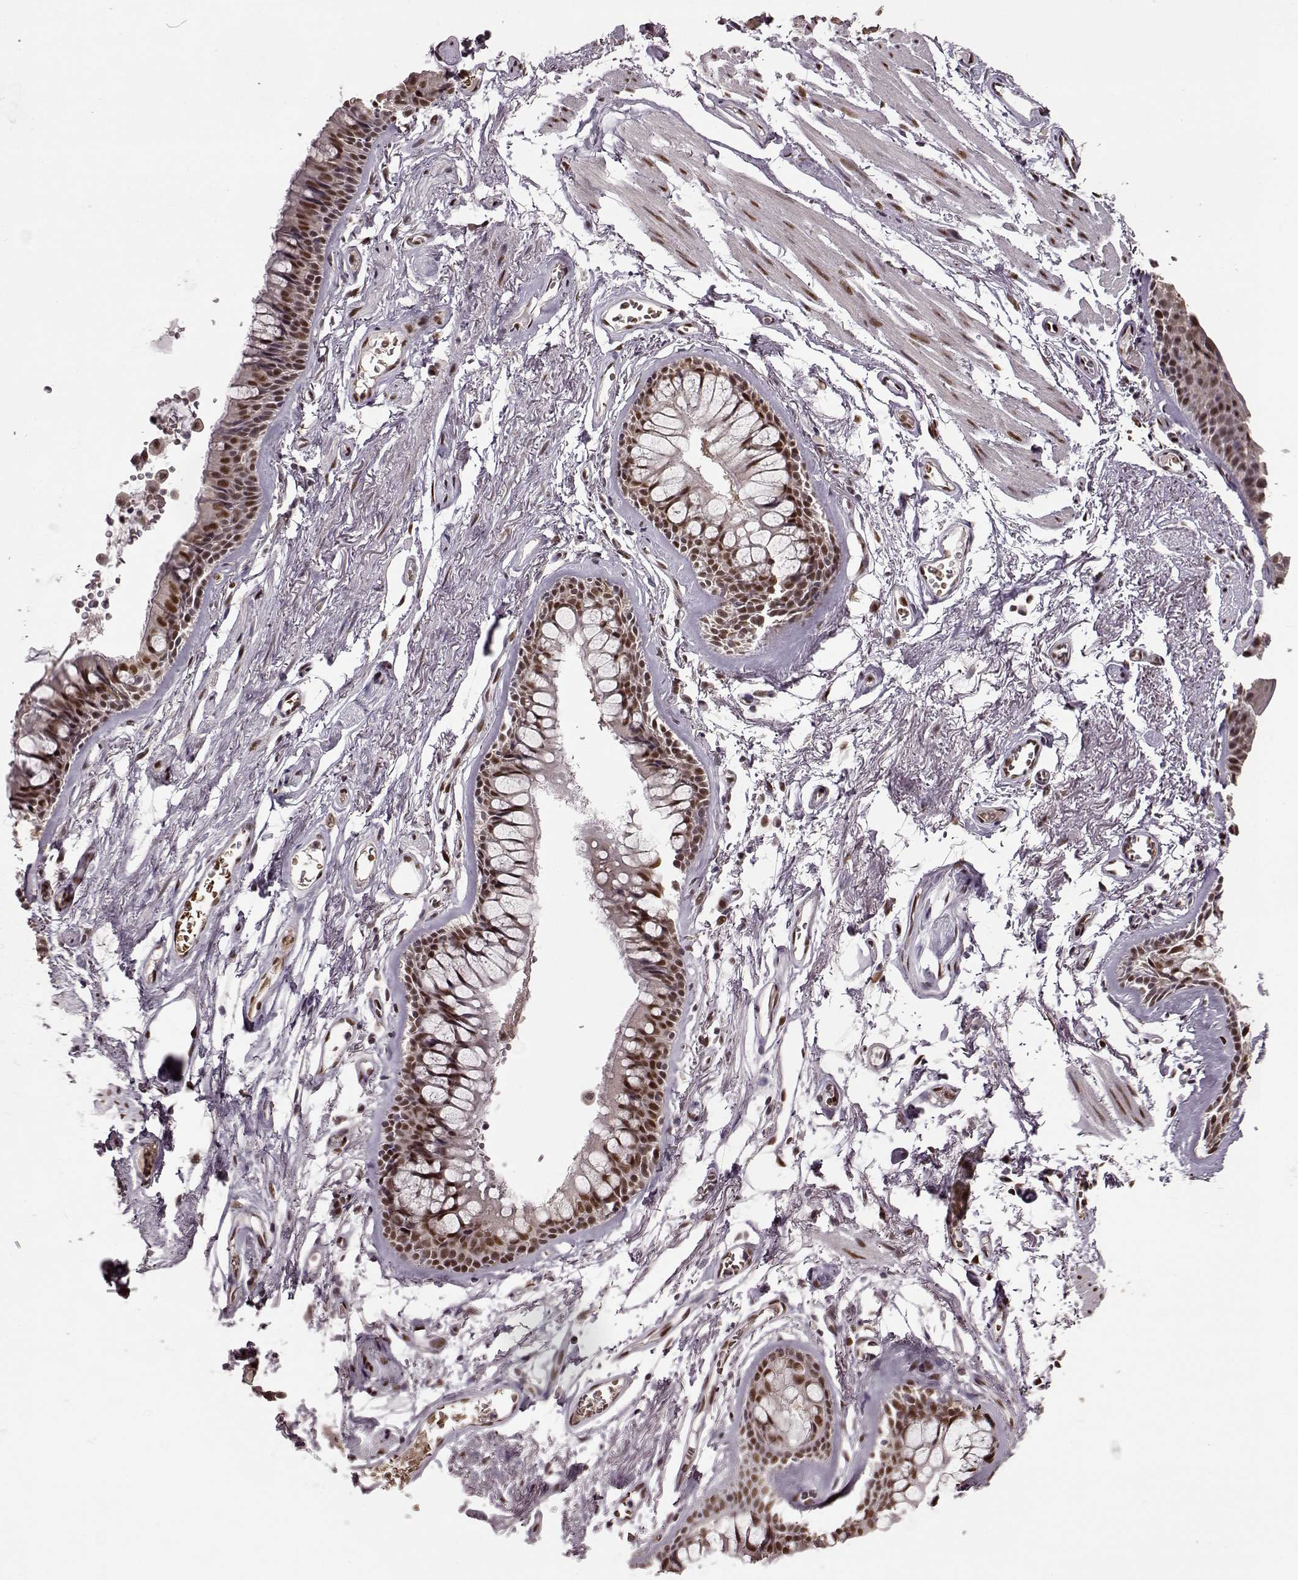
{"staining": {"intensity": "weak", "quantity": "25%-75%", "location": "nuclear"}, "tissue": "adipose tissue", "cell_type": "Adipocytes", "image_type": "normal", "snomed": [{"axis": "morphology", "description": "Normal tissue, NOS"}, {"axis": "topography", "description": "Cartilage tissue"}, {"axis": "topography", "description": "Bronchus"}], "caption": "Protein staining by immunohistochemistry reveals weak nuclear staining in approximately 25%-75% of adipocytes in unremarkable adipose tissue. (DAB = brown stain, brightfield microscopy at high magnification).", "gene": "FTO", "patient": {"sex": "female", "age": 79}}